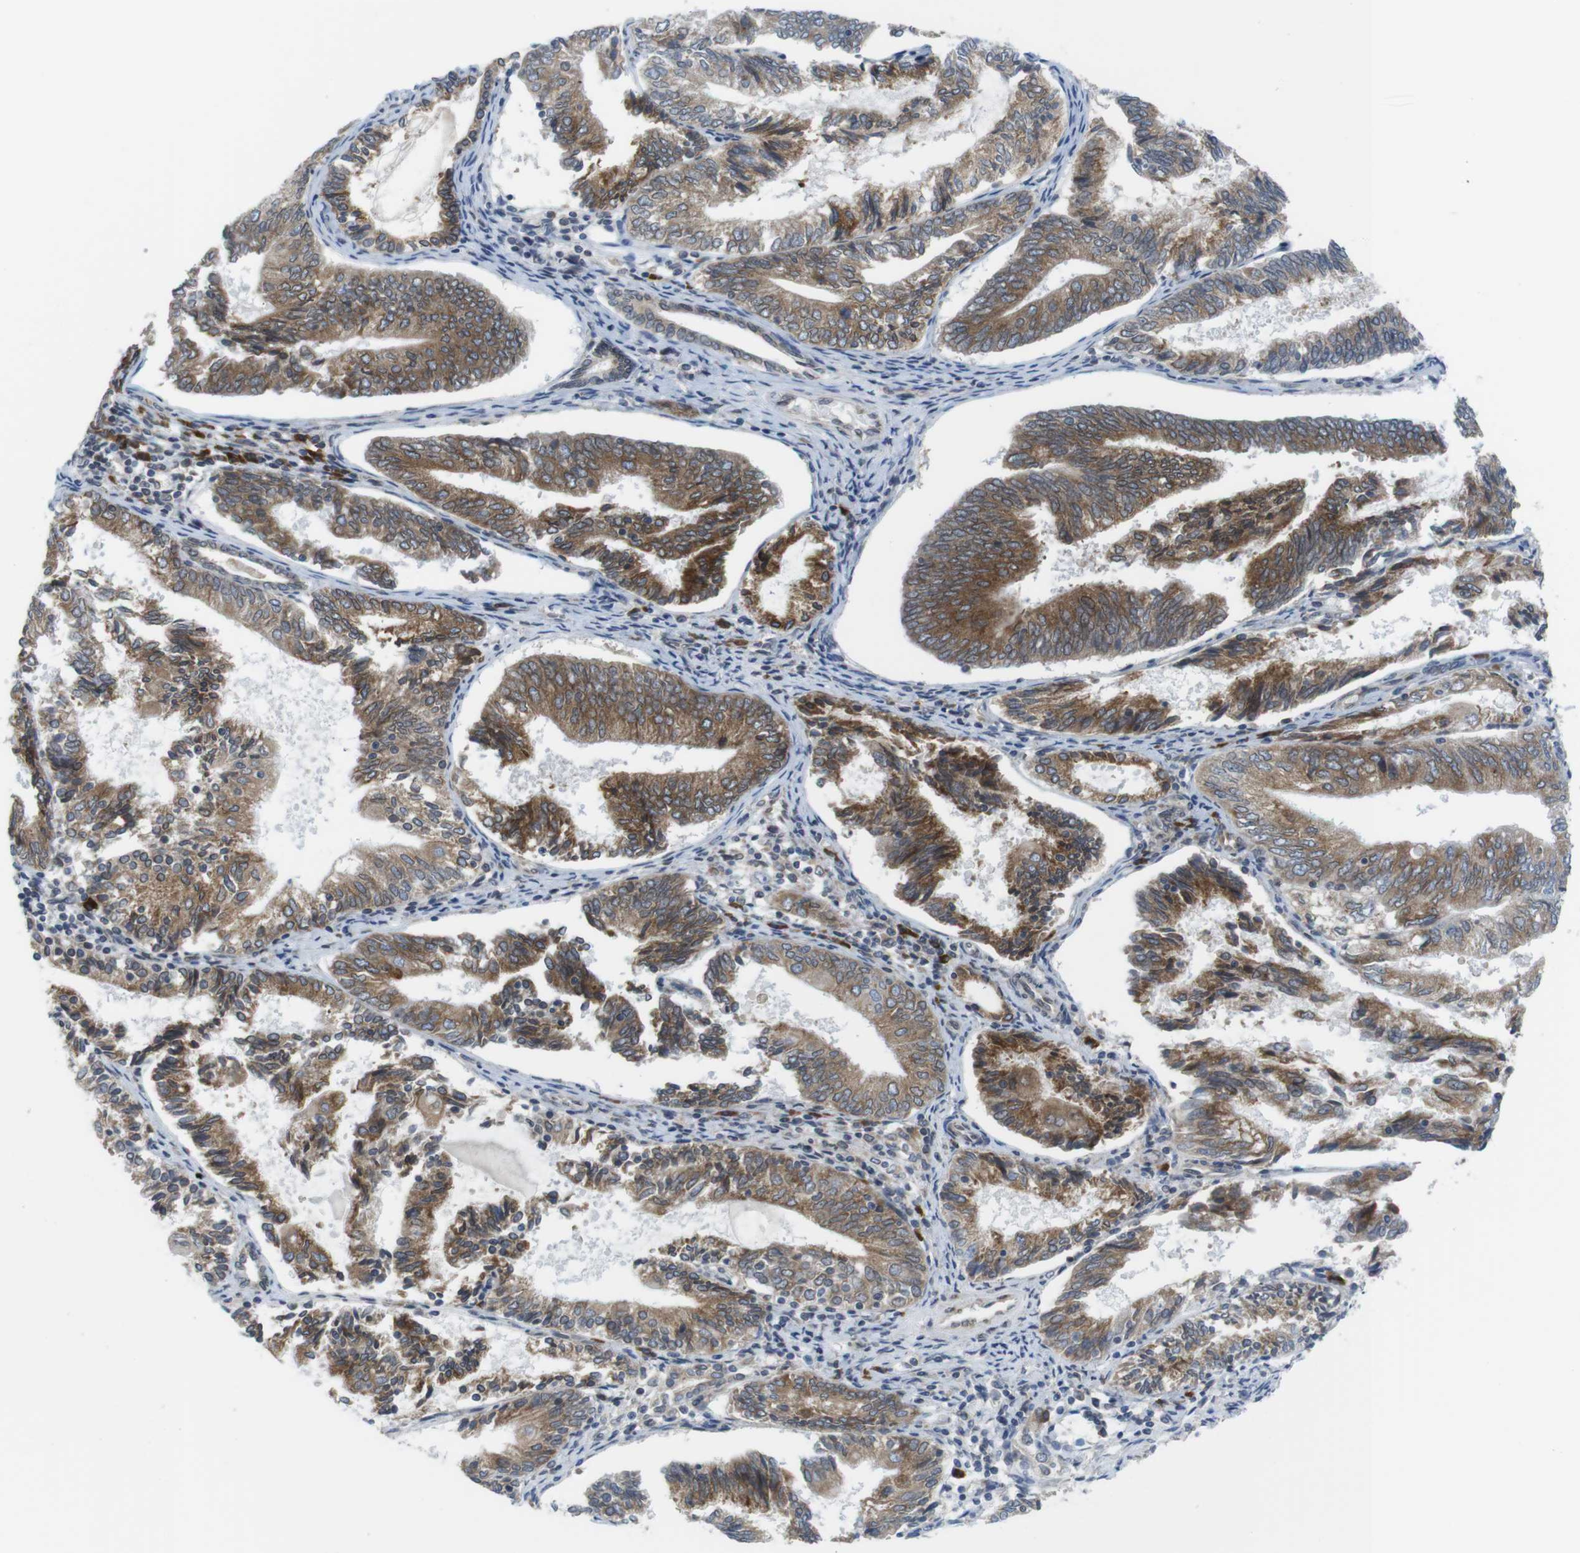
{"staining": {"intensity": "moderate", "quantity": ">75%", "location": "cytoplasmic/membranous"}, "tissue": "endometrial cancer", "cell_type": "Tumor cells", "image_type": "cancer", "snomed": [{"axis": "morphology", "description": "Adenocarcinoma, NOS"}, {"axis": "topography", "description": "Endometrium"}], "caption": "Protein staining shows moderate cytoplasmic/membranous expression in about >75% of tumor cells in endometrial cancer.", "gene": "ERGIC3", "patient": {"sex": "female", "age": 81}}